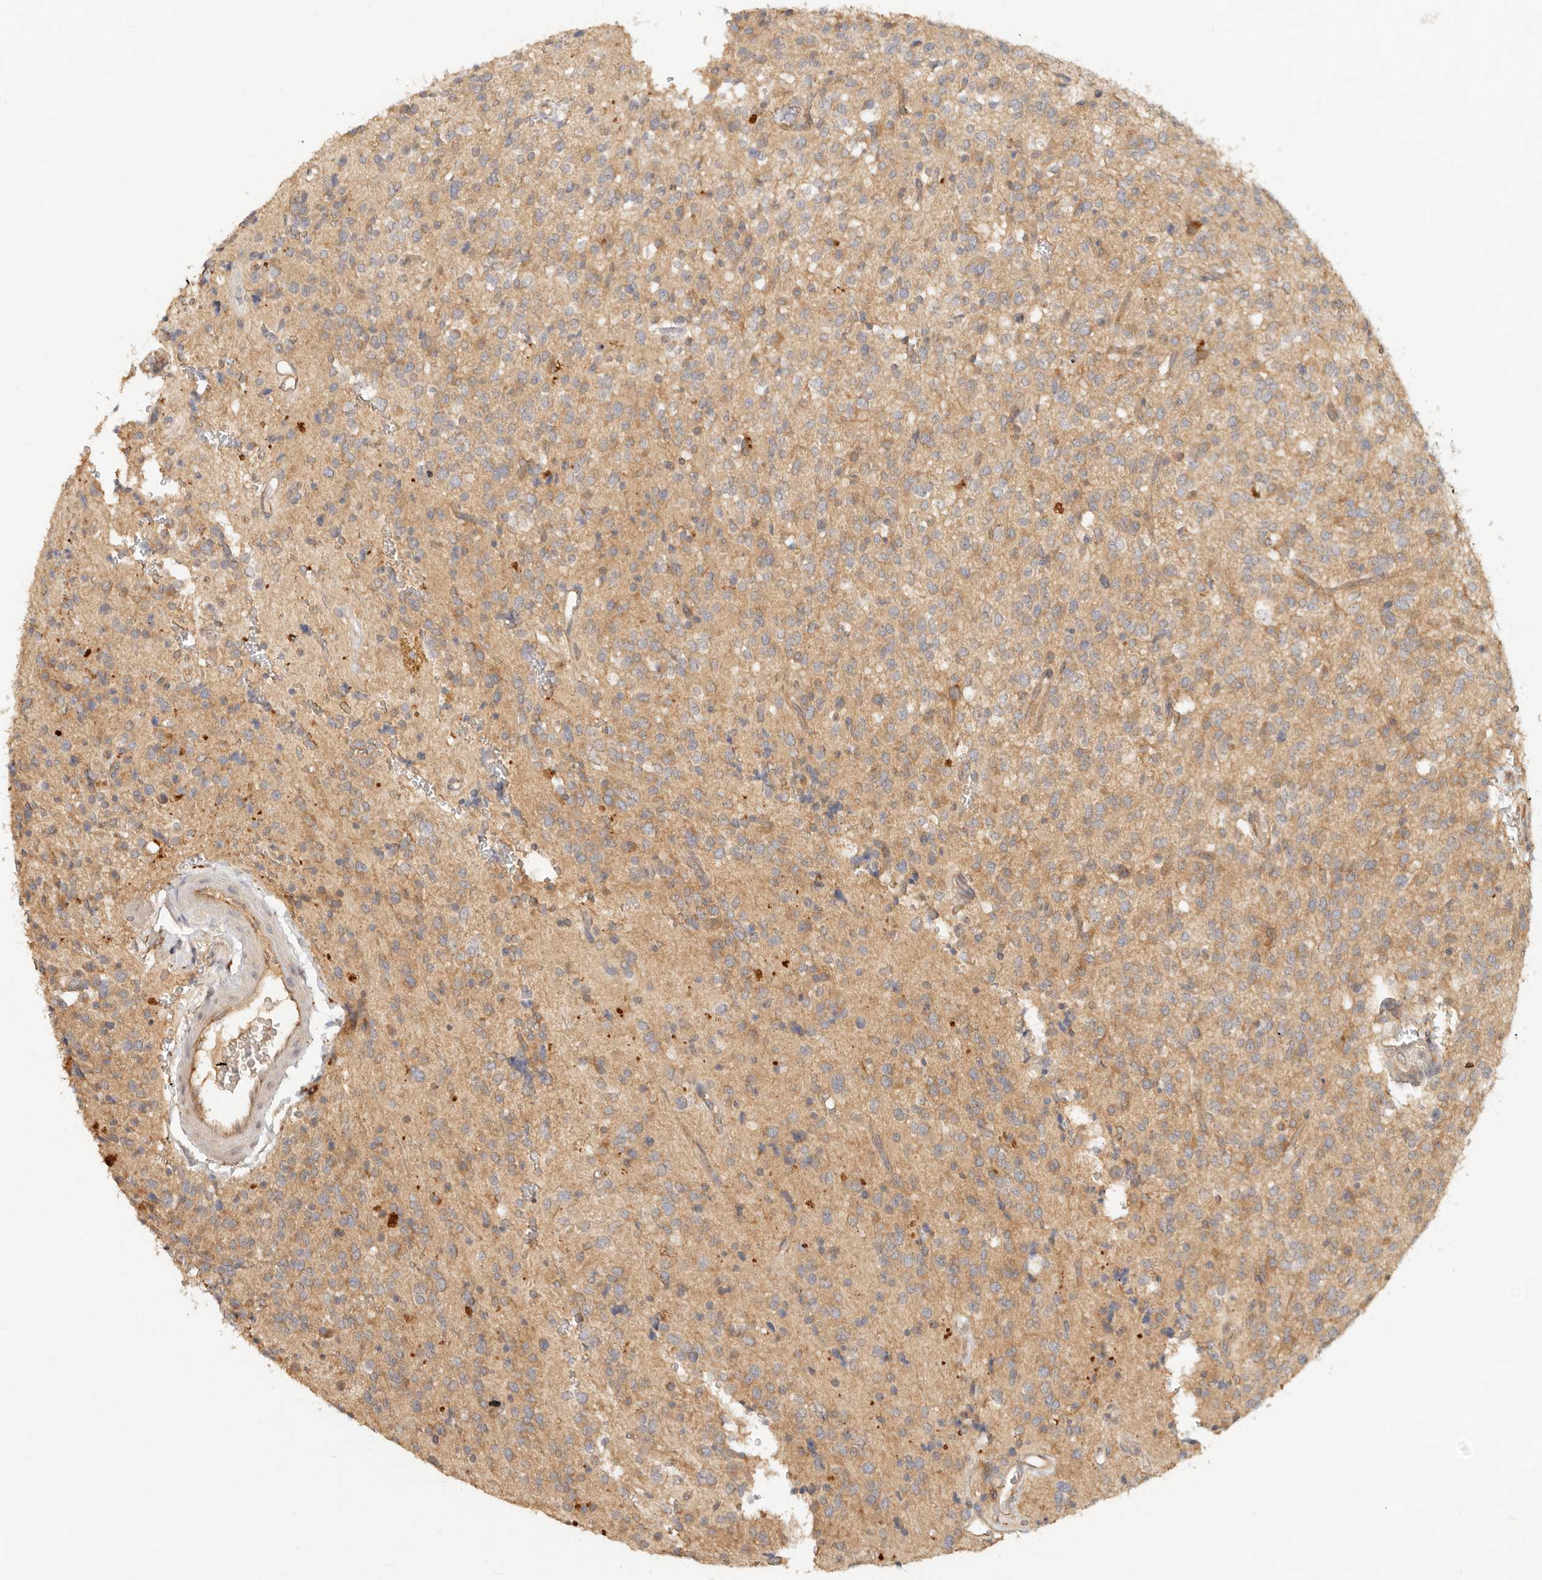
{"staining": {"intensity": "moderate", "quantity": ">75%", "location": "cytoplasmic/membranous"}, "tissue": "glioma", "cell_type": "Tumor cells", "image_type": "cancer", "snomed": [{"axis": "morphology", "description": "Glioma, malignant, High grade"}, {"axis": "topography", "description": "Brain"}], "caption": "Moderate cytoplasmic/membranous protein expression is identified in approximately >75% of tumor cells in malignant high-grade glioma. The staining was performed using DAB (3,3'-diaminobenzidine) to visualize the protein expression in brown, while the nuclei were stained in blue with hematoxylin (Magnification: 20x).", "gene": "HECTD3", "patient": {"sex": "male", "age": 34}}